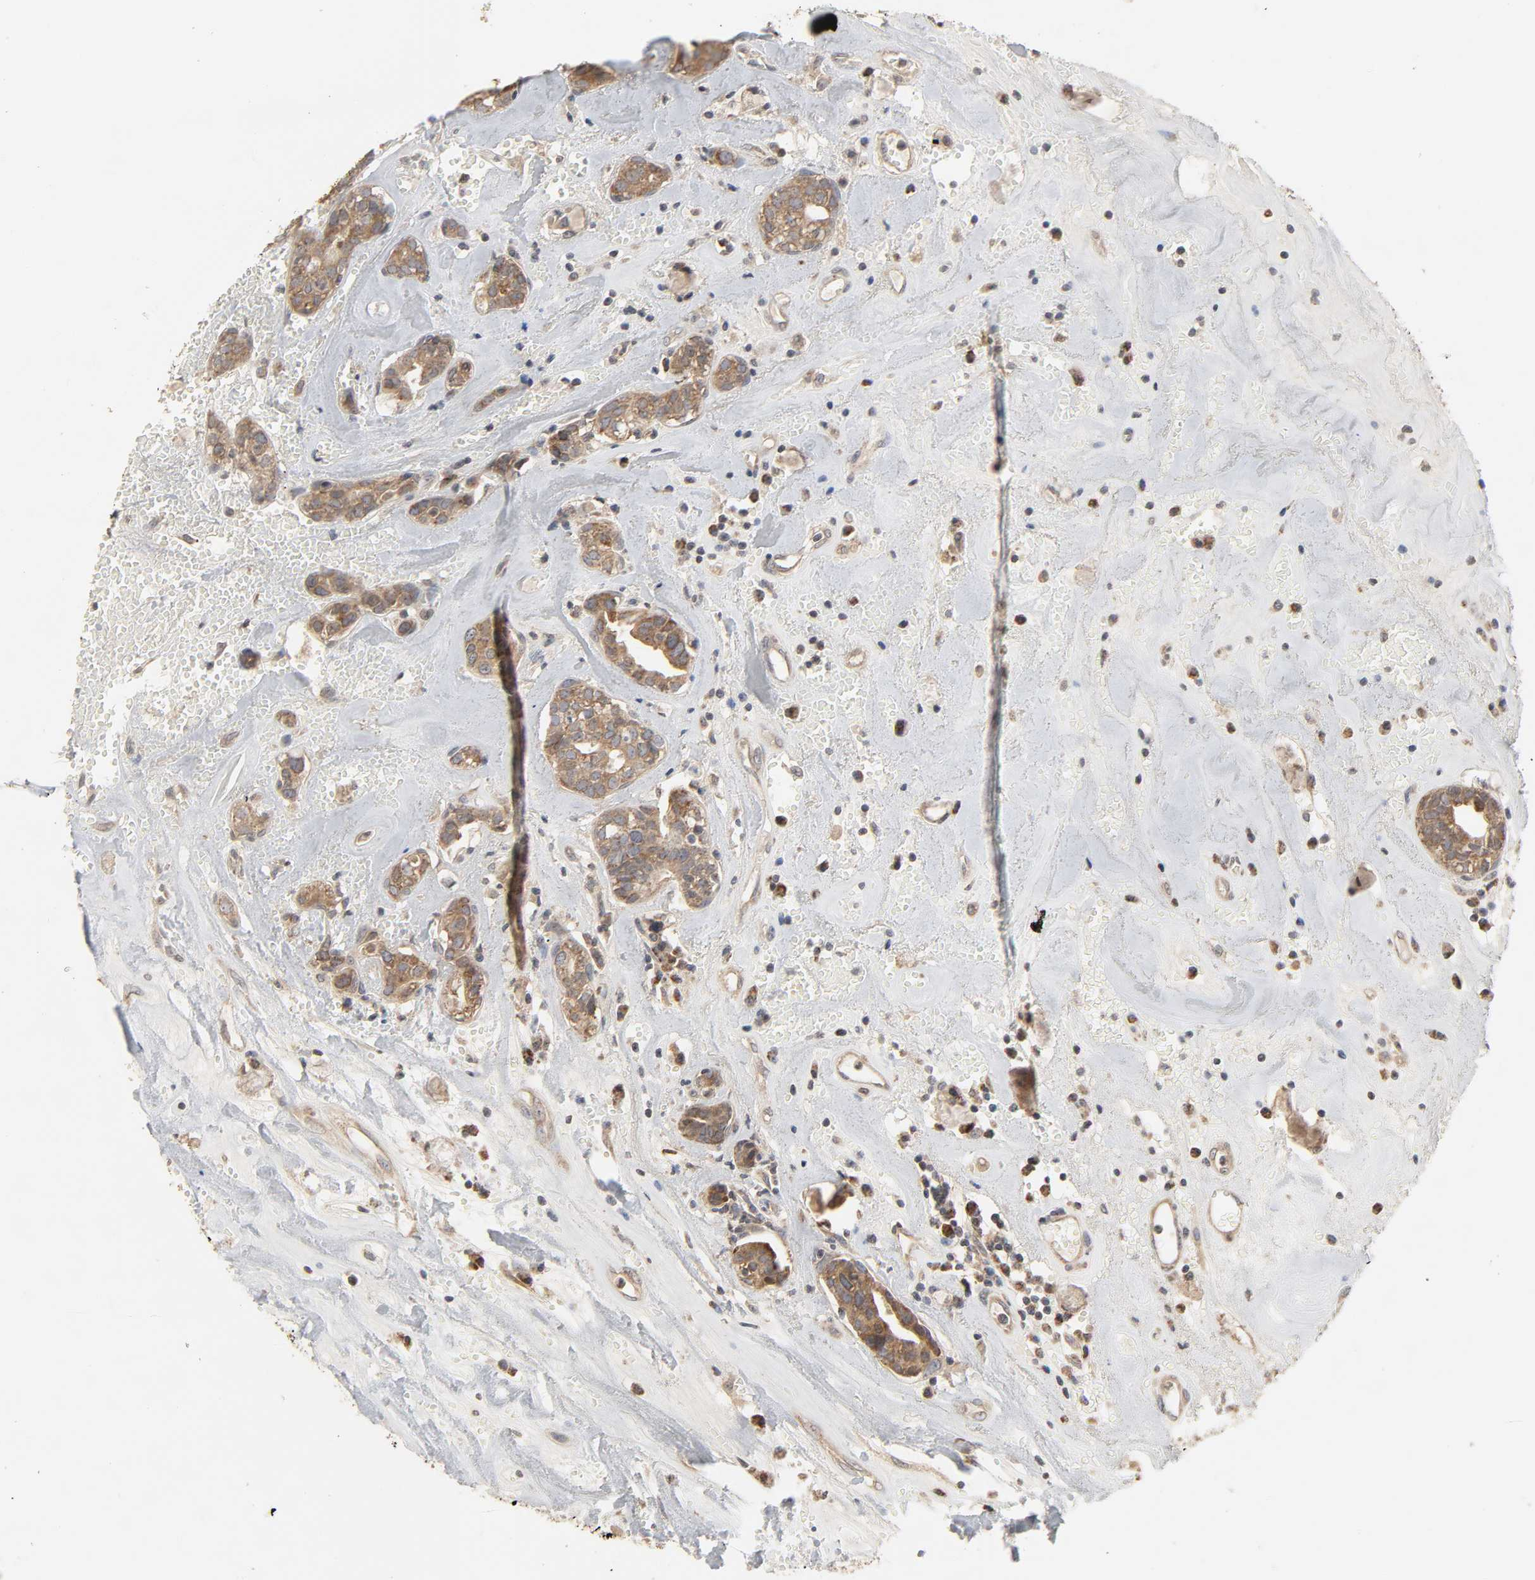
{"staining": {"intensity": "weak", "quantity": ">75%", "location": "cytoplasmic/membranous"}, "tissue": "head and neck cancer", "cell_type": "Tumor cells", "image_type": "cancer", "snomed": [{"axis": "morphology", "description": "Adenocarcinoma, NOS"}, {"axis": "topography", "description": "Salivary gland"}, {"axis": "topography", "description": "Head-Neck"}], "caption": "The micrograph shows immunohistochemical staining of adenocarcinoma (head and neck). There is weak cytoplasmic/membranous positivity is identified in approximately >75% of tumor cells. The protein of interest is shown in brown color, while the nuclei are stained blue.", "gene": "CLEC4E", "patient": {"sex": "female", "age": 65}}